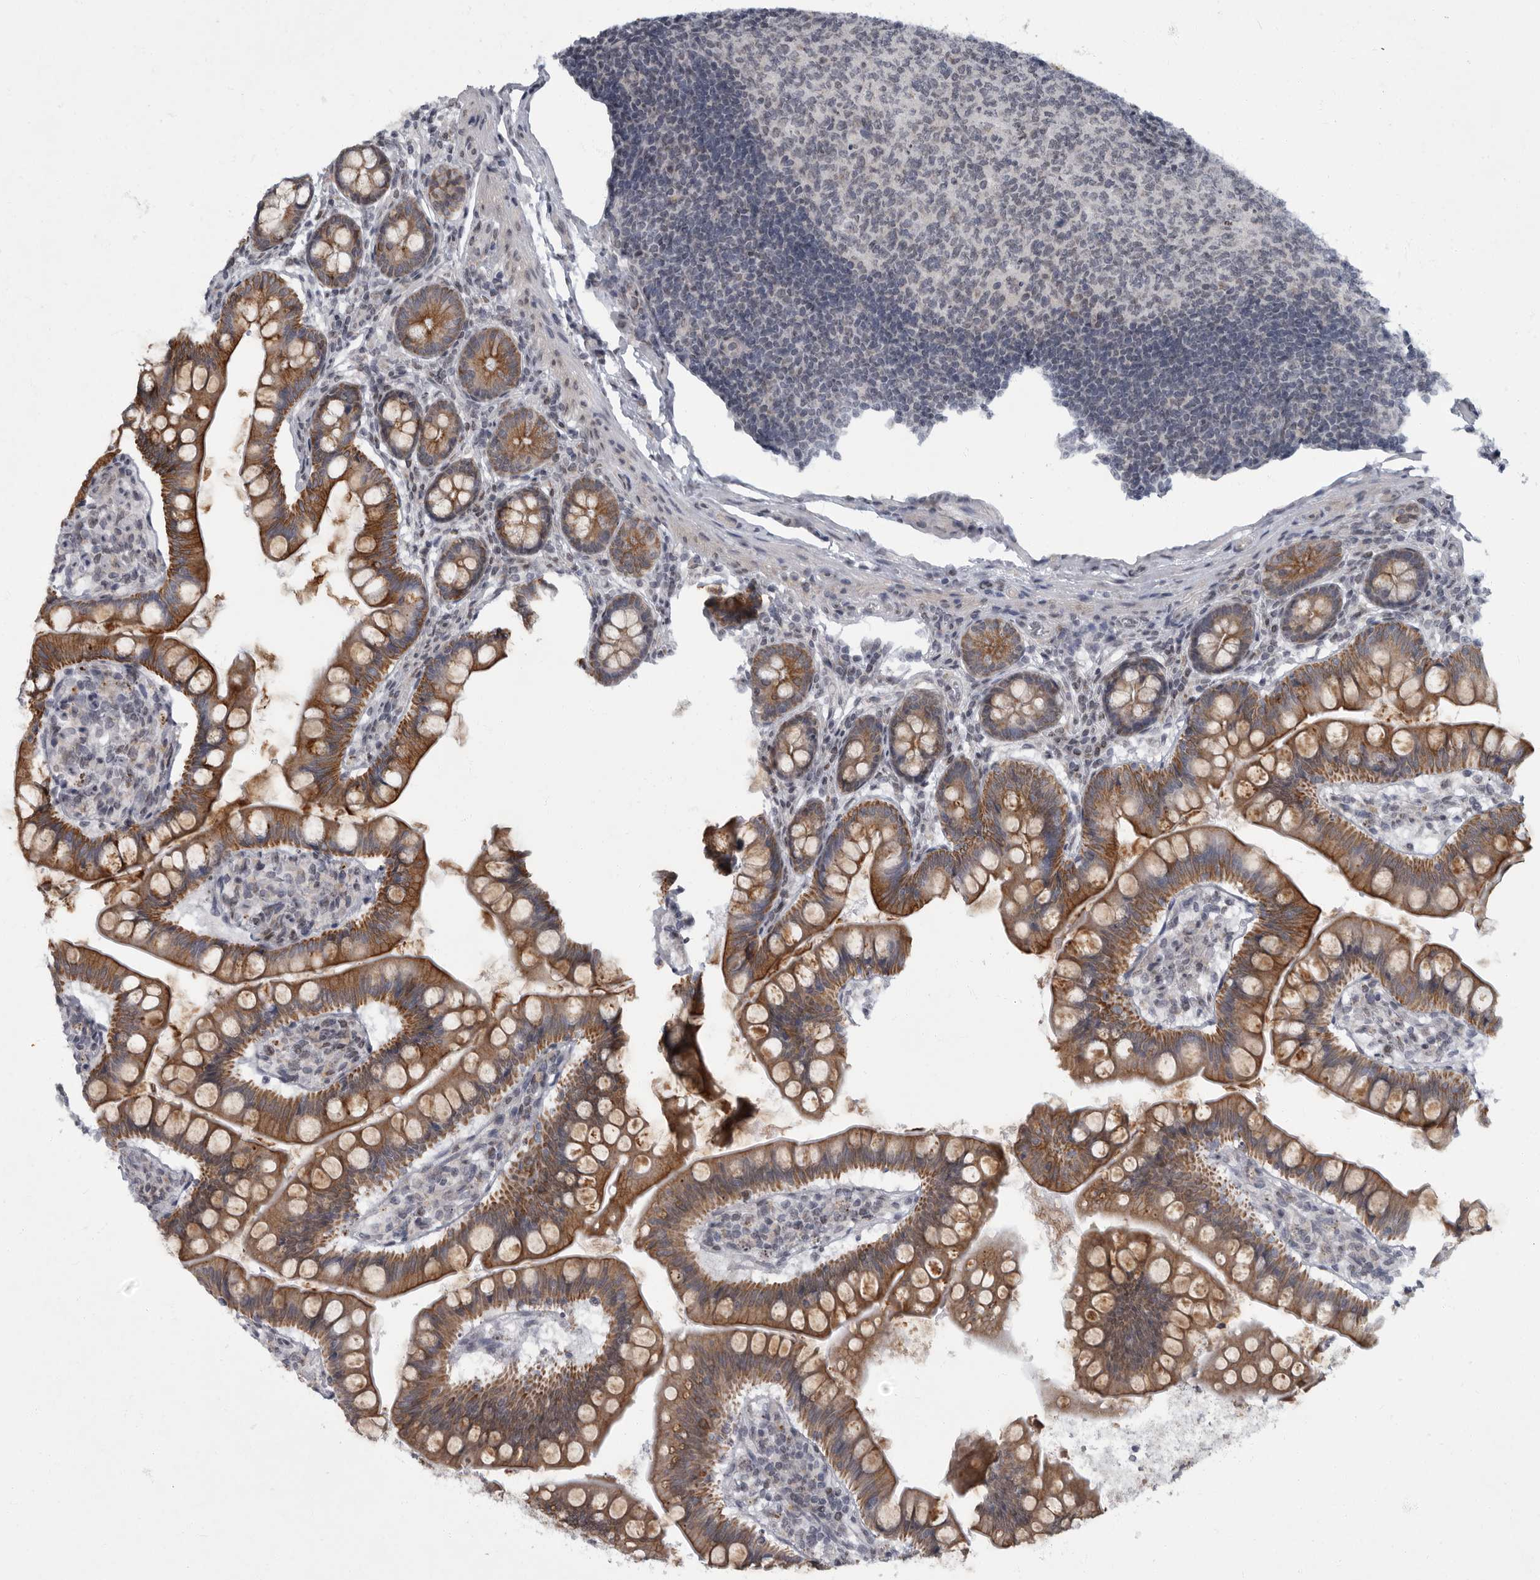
{"staining": {"intensity": "moderate", "quantity": ">75%", "location": "cytoplasmic/membranous"}, "tissue": "small intestine", "cell_type": "Glandular cells", "image_type": "normal", "snomed": [{"axis": "morphology", "description": "Normal tissue, NOS"}, {"axis": "topography", "description": "Small intestine"}], "caption": "Immunohistochemistry histopathology image of unremarkable small intestine: small intestine stained using immunohistochemistry (IHC) demonstrates medium levels of moderate protein expression localized specifically in the cytoplasmic/membranous of glandular cells, appearing as a cytoplasmic/membranous brown color.", "gene": "EVI5", "patient": {"sex": "male", "age": 7}}